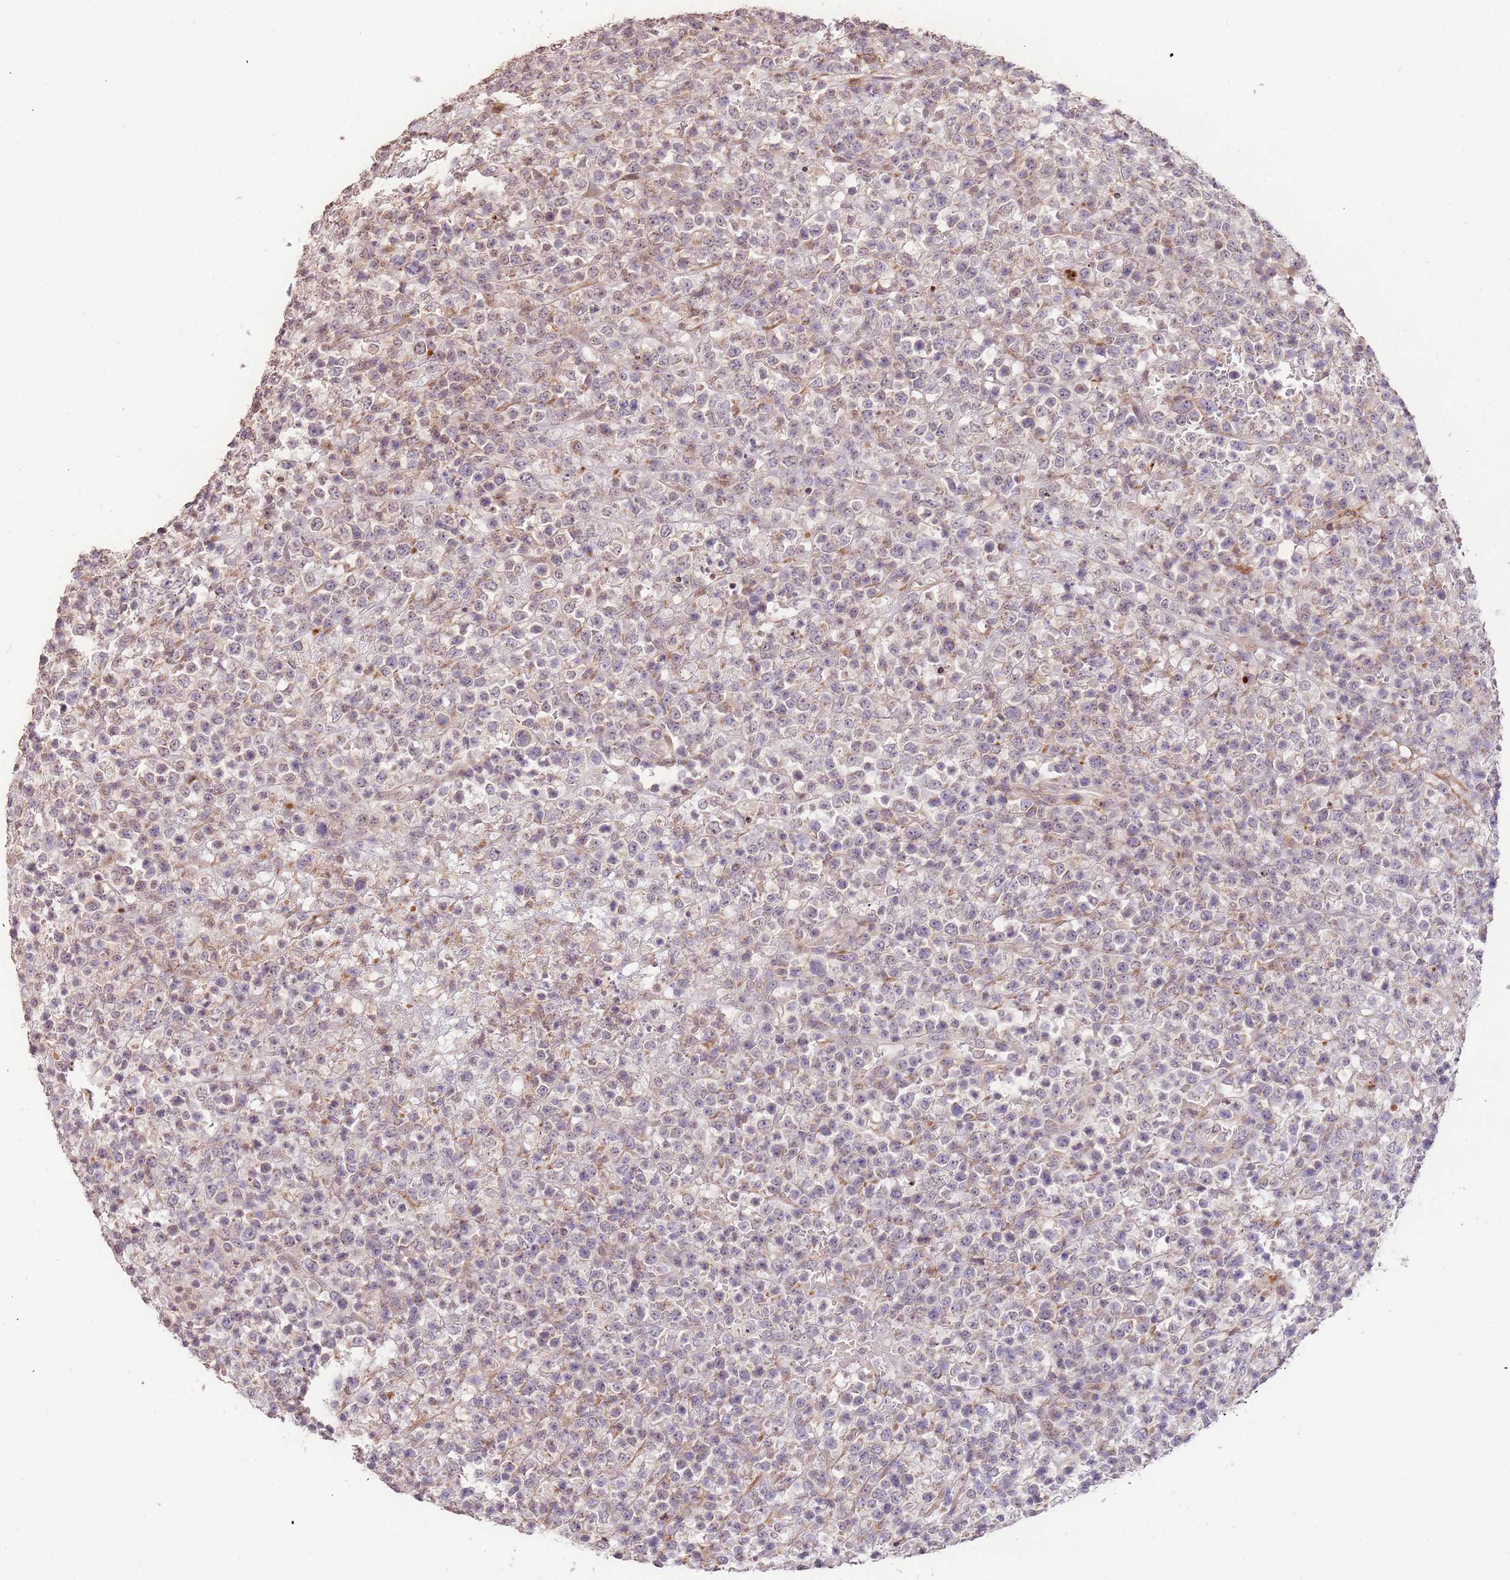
{"staining": {"intensity": "weak", "quantity": "<25%", "location": "nuclear"}, "tissue": "lymphoma", "cell_type": "Tumor cells", "image_type": "cancer", "snomed": [{"axis": "morphology", "description": "Malignant lymphoma, non-Hodgkin's type, High grade"}, {"axis": "topography", "description": "Colon"}], "caption": "This is an IHC photomicrograph of human malignant lymphoma, non-Hodgkin's type (high-grade). There is no expression in tumor cells.", "gene": "SLC16A4", "patient": {"sex": "female", "age": 53}}